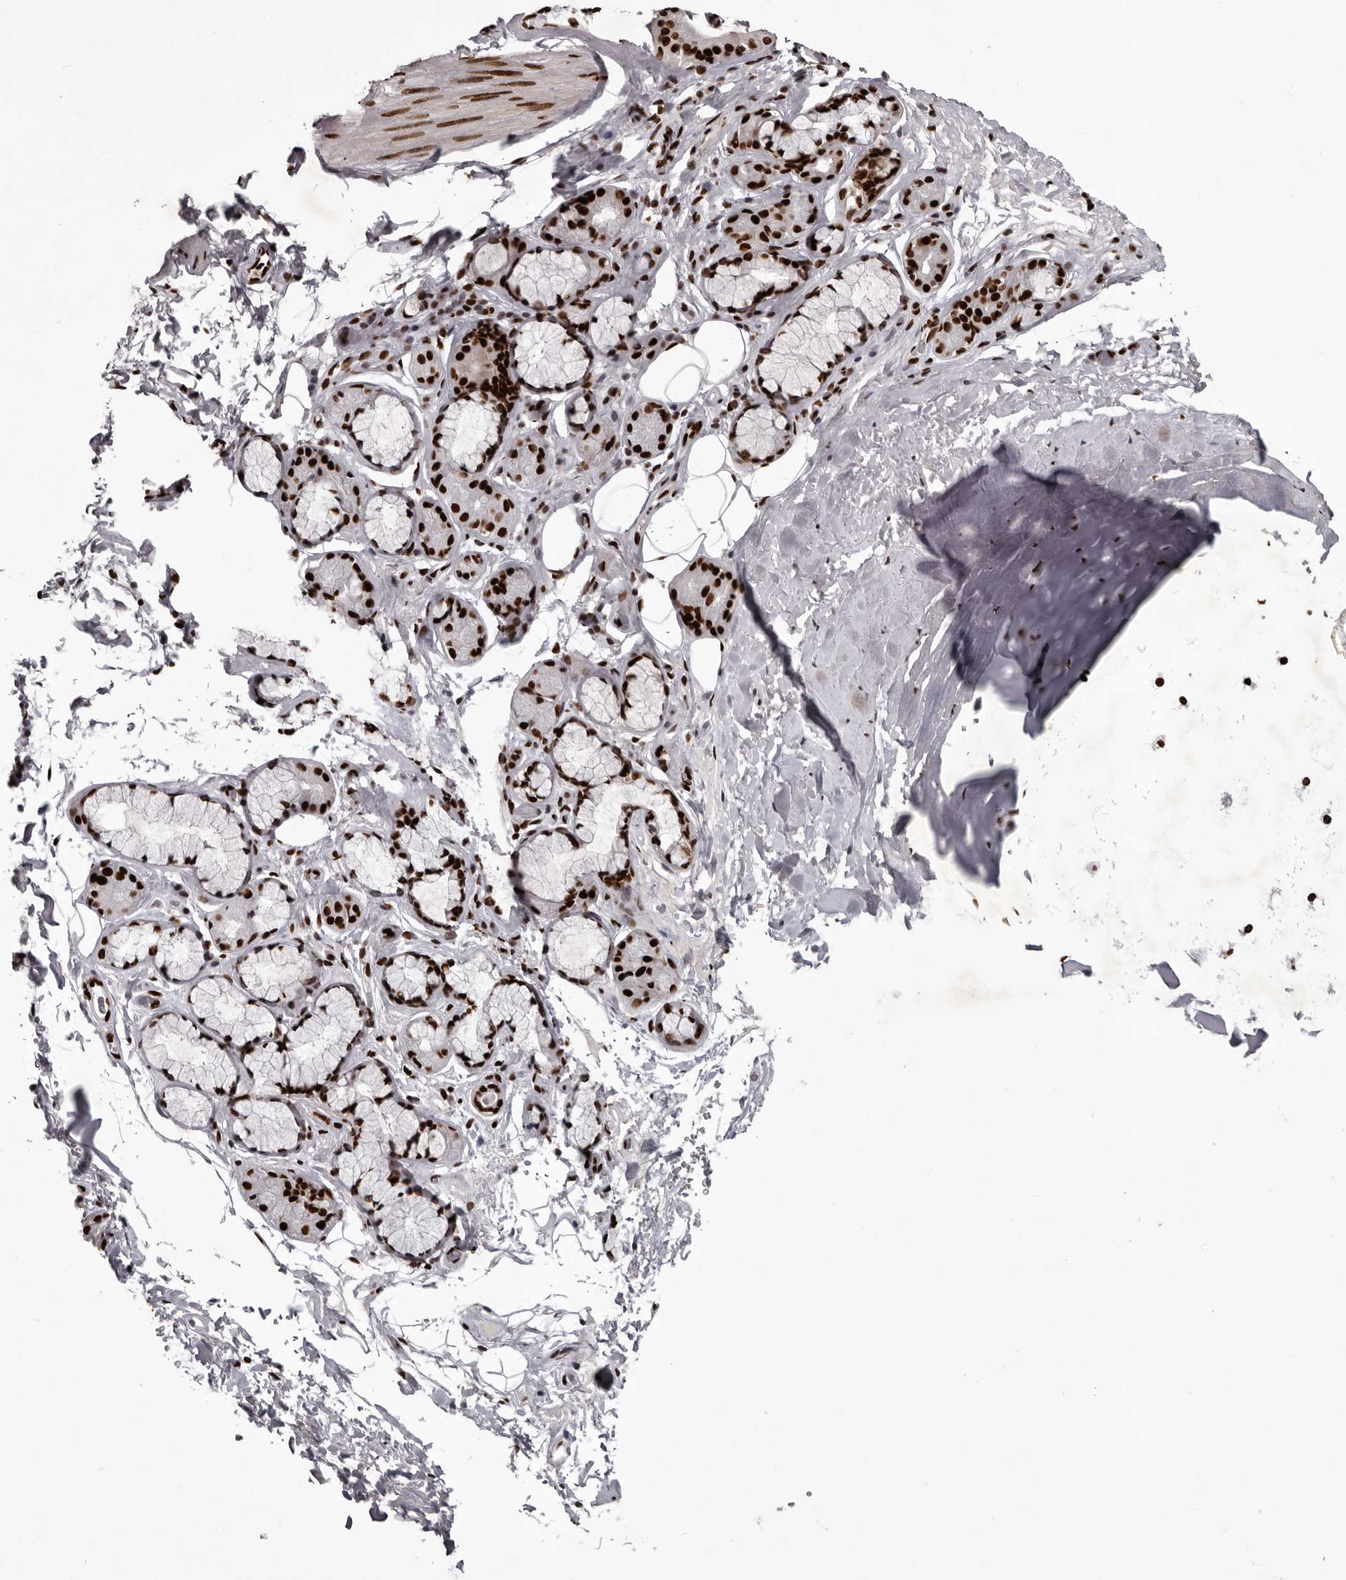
{"staining": {"intensity": "strong", "quantity": "25%-75%", "location": "nuclear"}, "tissue": "adipose tissue", "cell_type": "Adipocytes", "image_type": "normal", "snomed": [{"axis": "morphology", "description": "Normal tissue, NOS"}, {"axis": "topography", "description": "Cartilage tissue"}], "caption": "Immunohistochemistry (IHC) photomicrograph of unremarkable adipose tissue: adipose tissue stained using IHC reveals high levels of strong protein expression localized specifically in the nuclear of adipocytes, appearing as a nuclear brown color.", "gene": "NUMA1", "patient": {"sex": "female", "age": 63}}